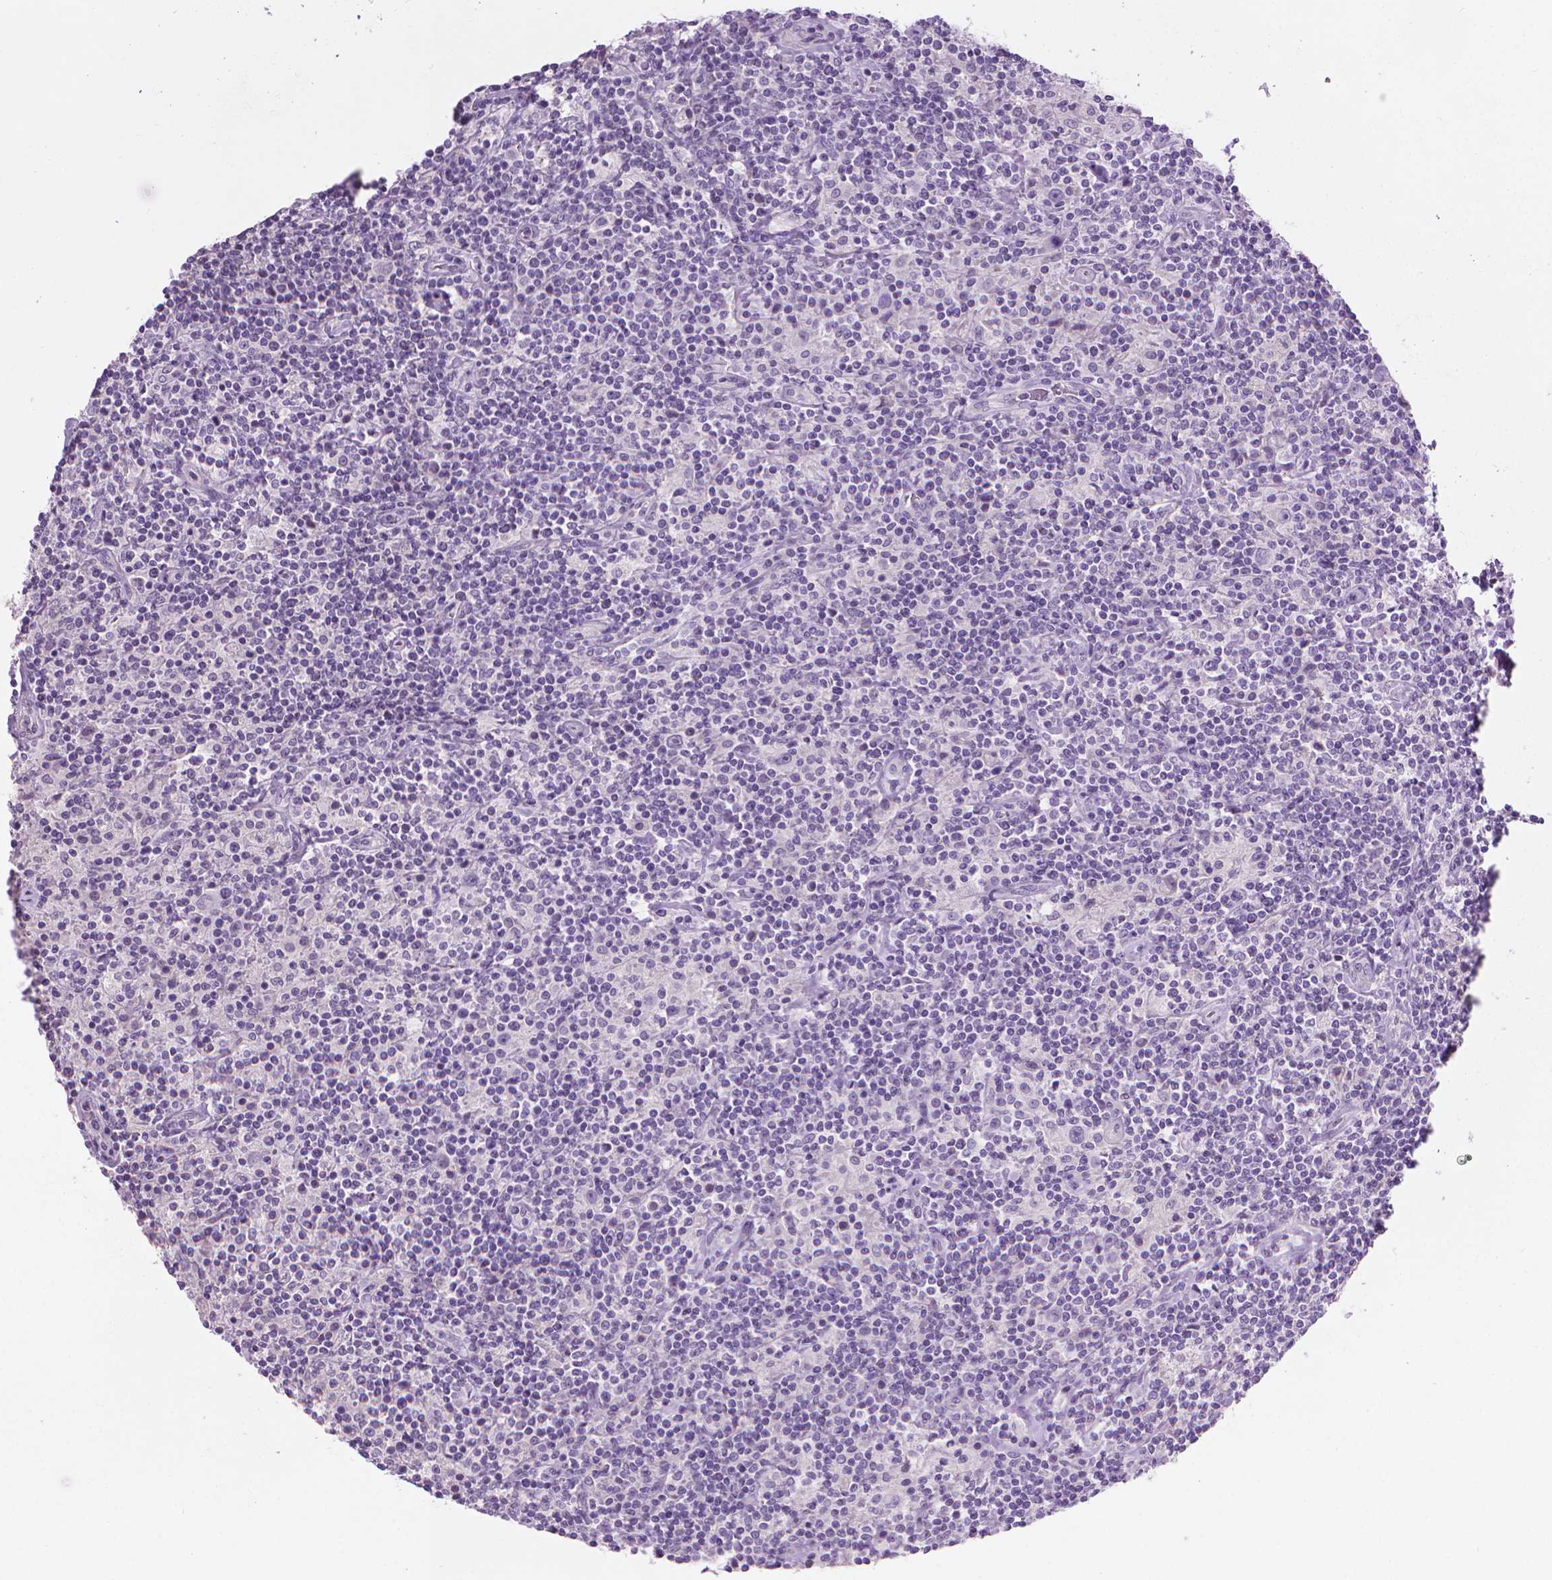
{"staining": {"intensity": "negative", "quantity": "none", "location": "none"}, "tissue": "lymphoma", "cell_type": "Tumor cells", "image_type": "cancer", "snomed": [{"axis": "morphology", "description": "Hodgkin's disease, NOS"}, {"axis": "topography", "description": "Lymph node"}], "caption": "Human lymphoma stained for a protein using IHC demonstrates no staining in tumor cells.", "gene": "KRT73", "patient": {"sex": "male", "age": 70}}